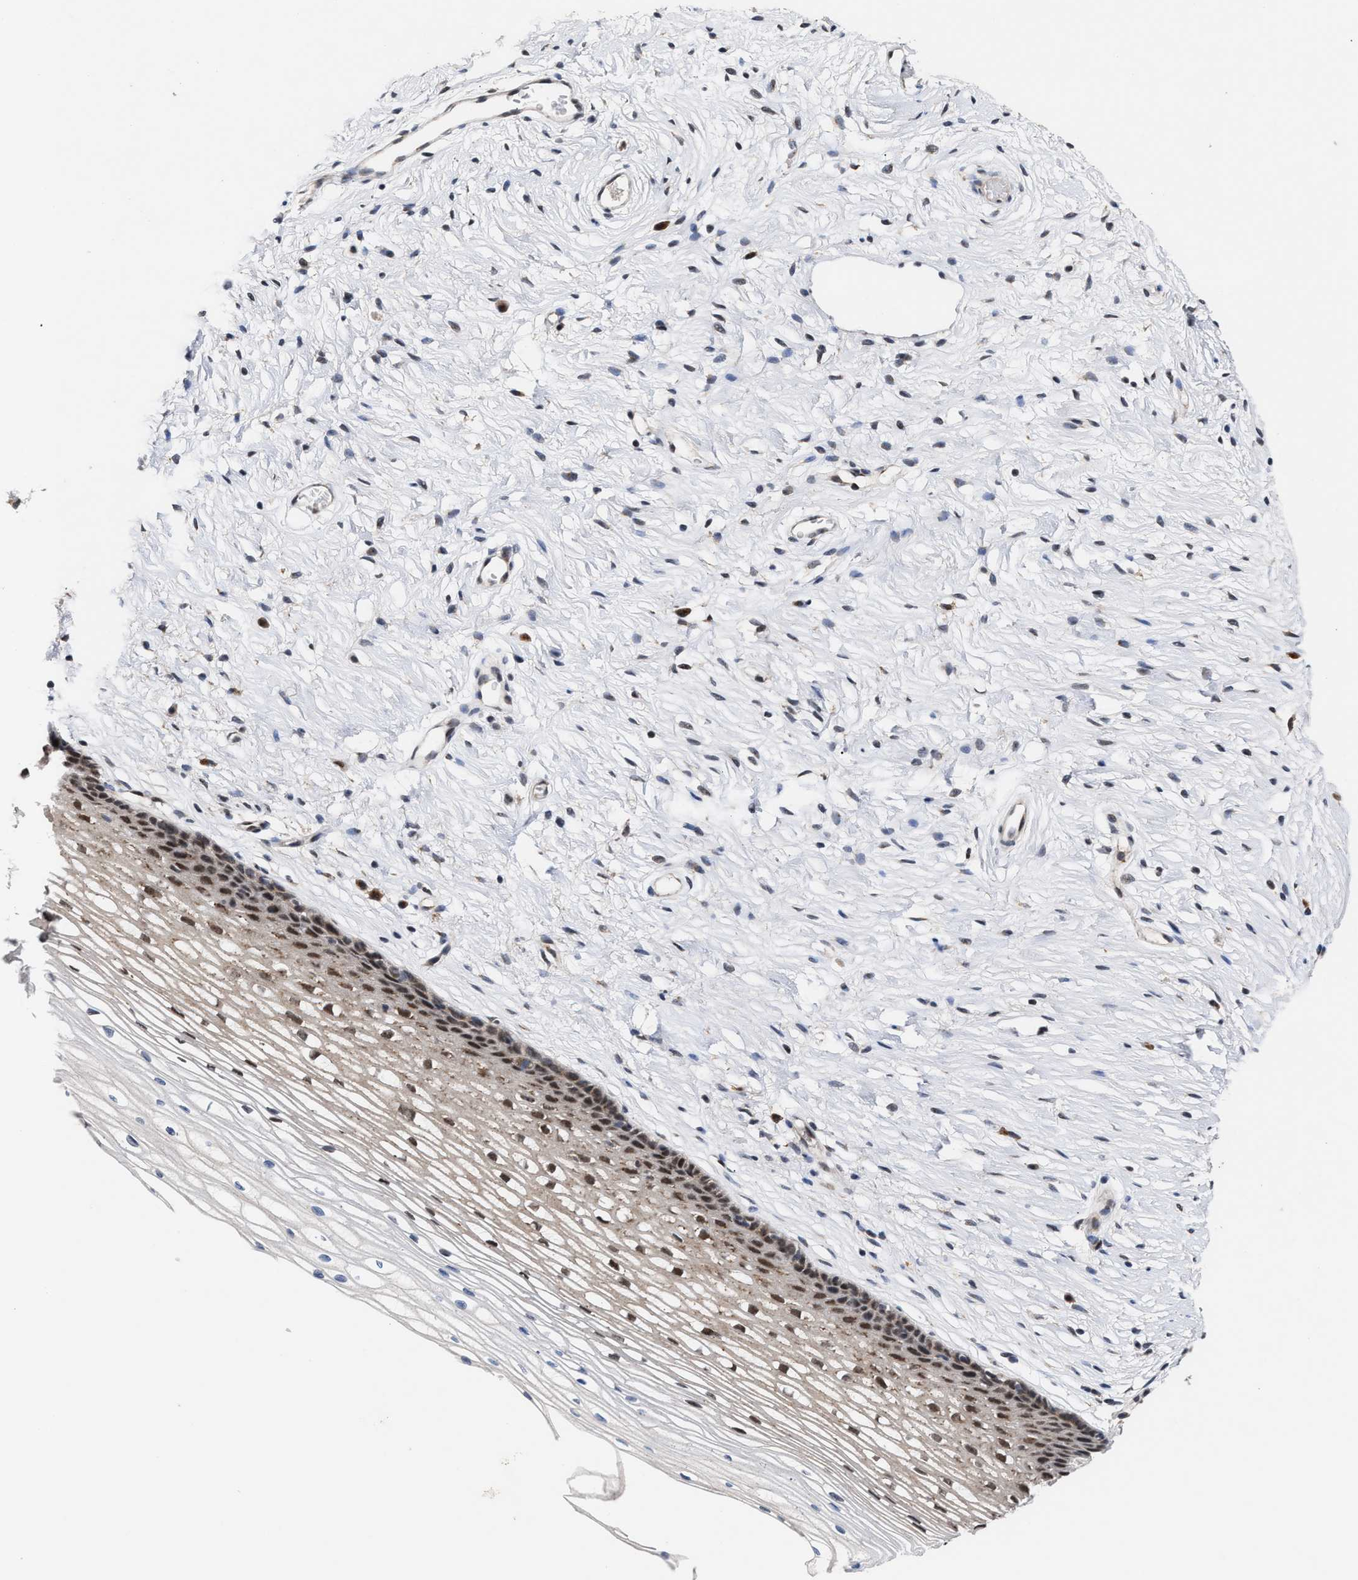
{"staining": {"intensity": "weak", "quantity": ">75%", "location": "cytoplasmic/membranous"}, "tissue": "cervix", "cell_type": "Glandular cells", "image_type": "normal", "snomed": [{"axis": "morphology", "description": "Normal tissue, NOS"}, {"axis": "topography", "description": "Cervix"}], "caption": "Immunohistochemistry (IHC) of benign human cervix reveals low levels of weak cytoplasmic/membranous positivity in approximately >75% of glandular cells. (IHC, brightfield microscopy, high magnification).", "gene": "MKNK2", "patient": {"sex": "female", "age": 77}}